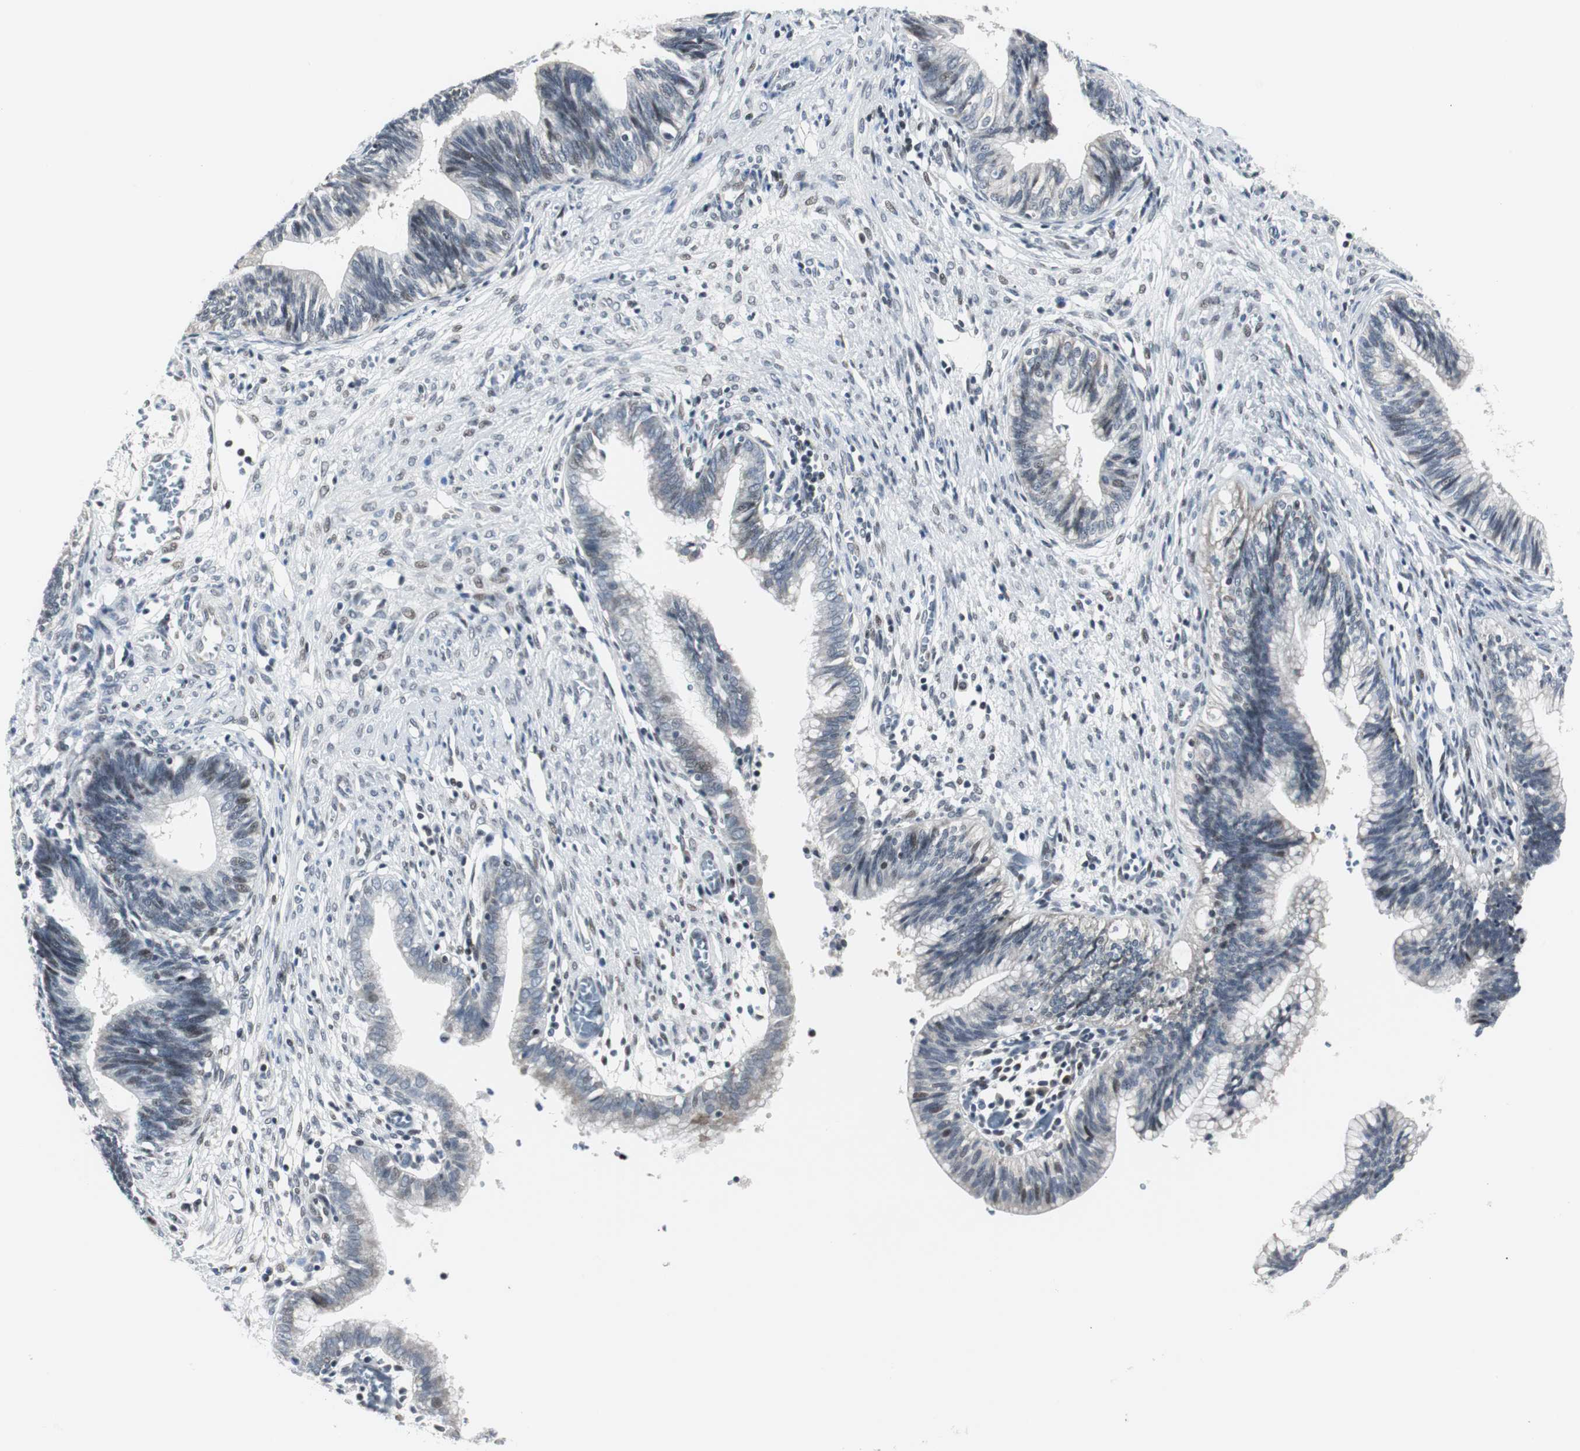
{"staining": {"intensity": "weak", "quantity": "<25%", "location": "nuclear"}, "tissue": "cervical cancer", "cell_type": "Tumor cells", "image_type": "cancer", "snomed": [{"axis": "morphology", "description": "Adenocarcinoma, NOS"}, {"axis": "topography", "description": "Cervix"}], "caption": "Cervical adenocarcinoma was stained to show a protein in brown. There is no significant expression in tumor cells.", "gene": "MTA1", "patient": {"sex": "female", "age": 44}}